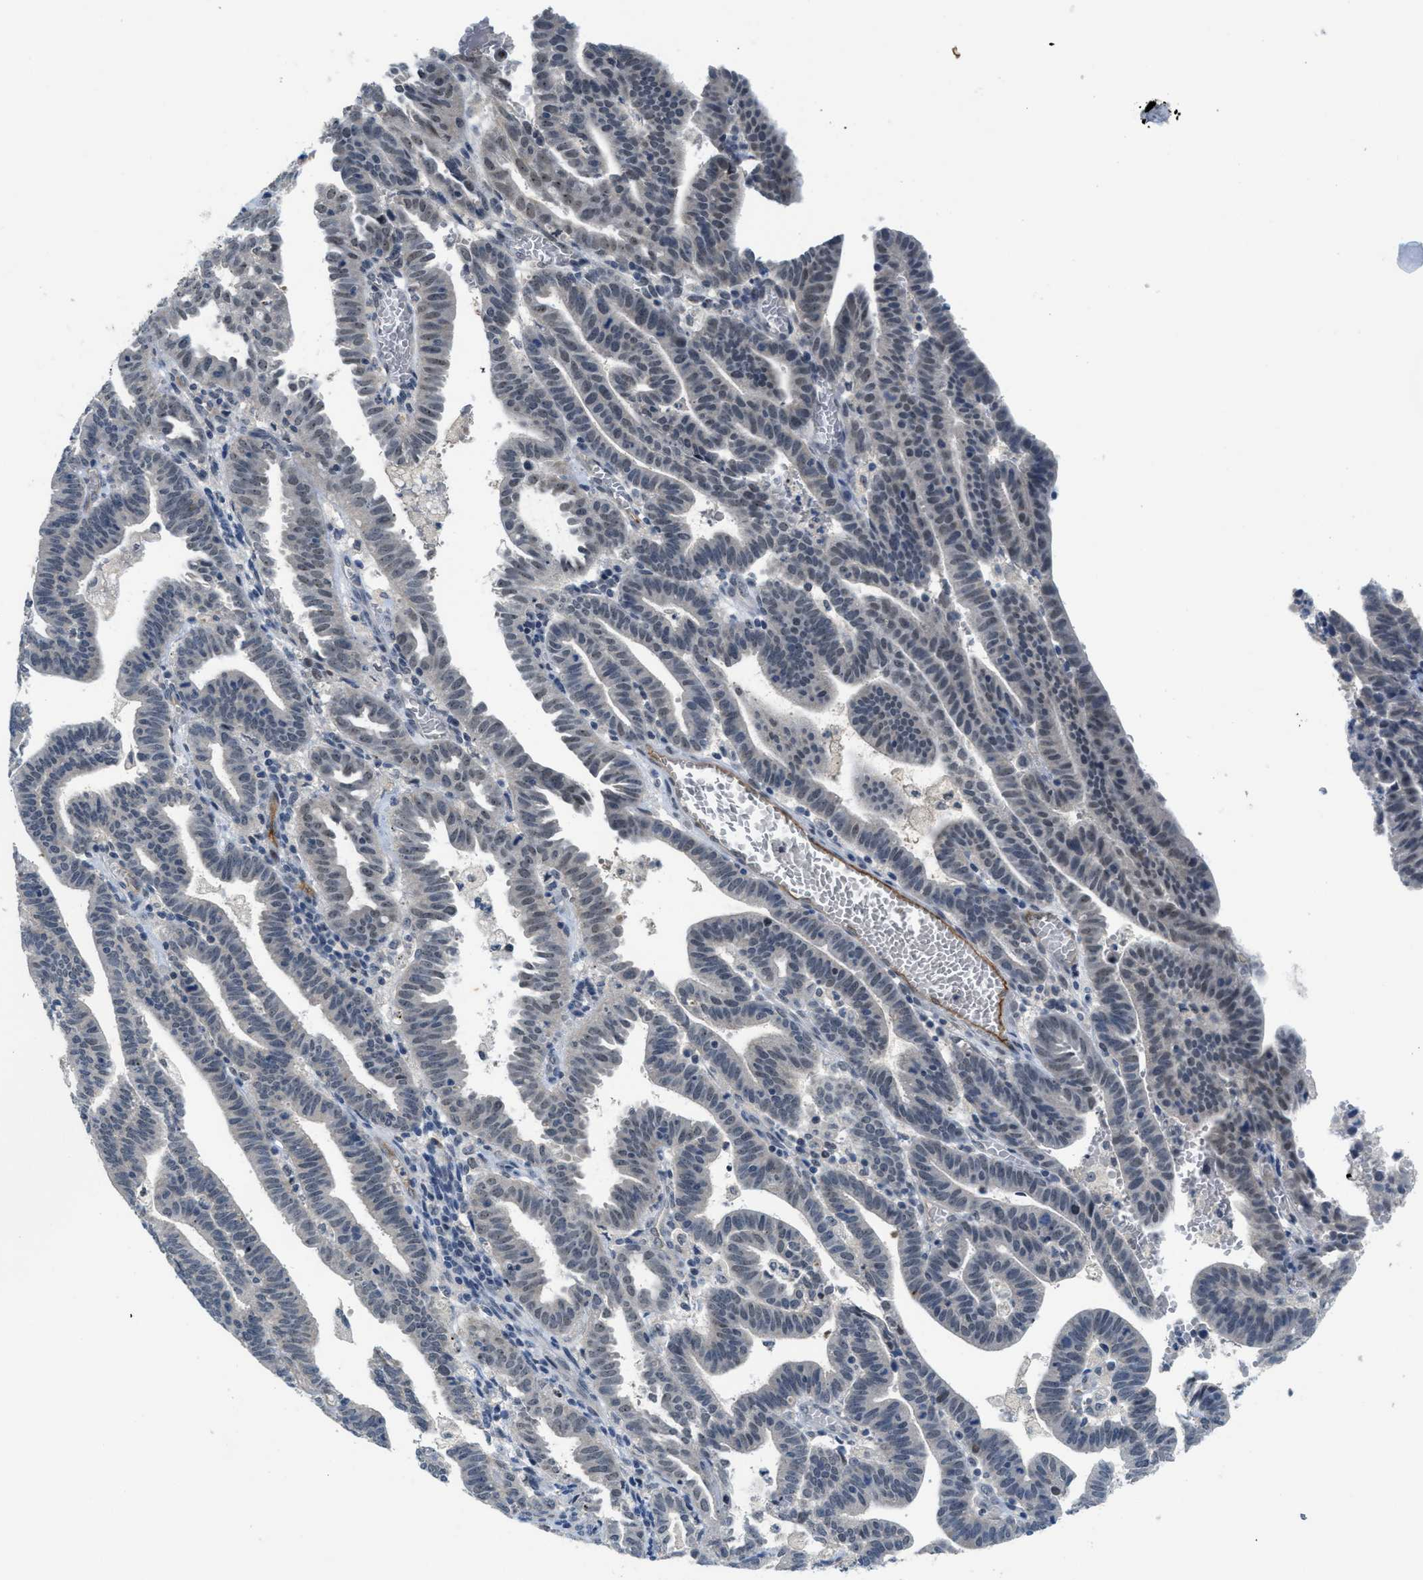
{"staining": {"intensity": "negative", "quantity": "none", "location": "none"}, "tissue": "endometrial cancer", "cell_type": "Tumor cells", "image_type": "cancer", "snomed": [{"axis": "morphology", "description": "Adenocarcinoma, NOS"}, {"axis": "topography", "description": "Uterus"}], "caption": "Human endometrial cancer (adenocarcinoma) stained for a protein using immunohistochemistry (IHC) exhibits no positivity in tumor cells.", "gene": "SLCO2A1", "patient": {"sex": "female", "age": 83}}